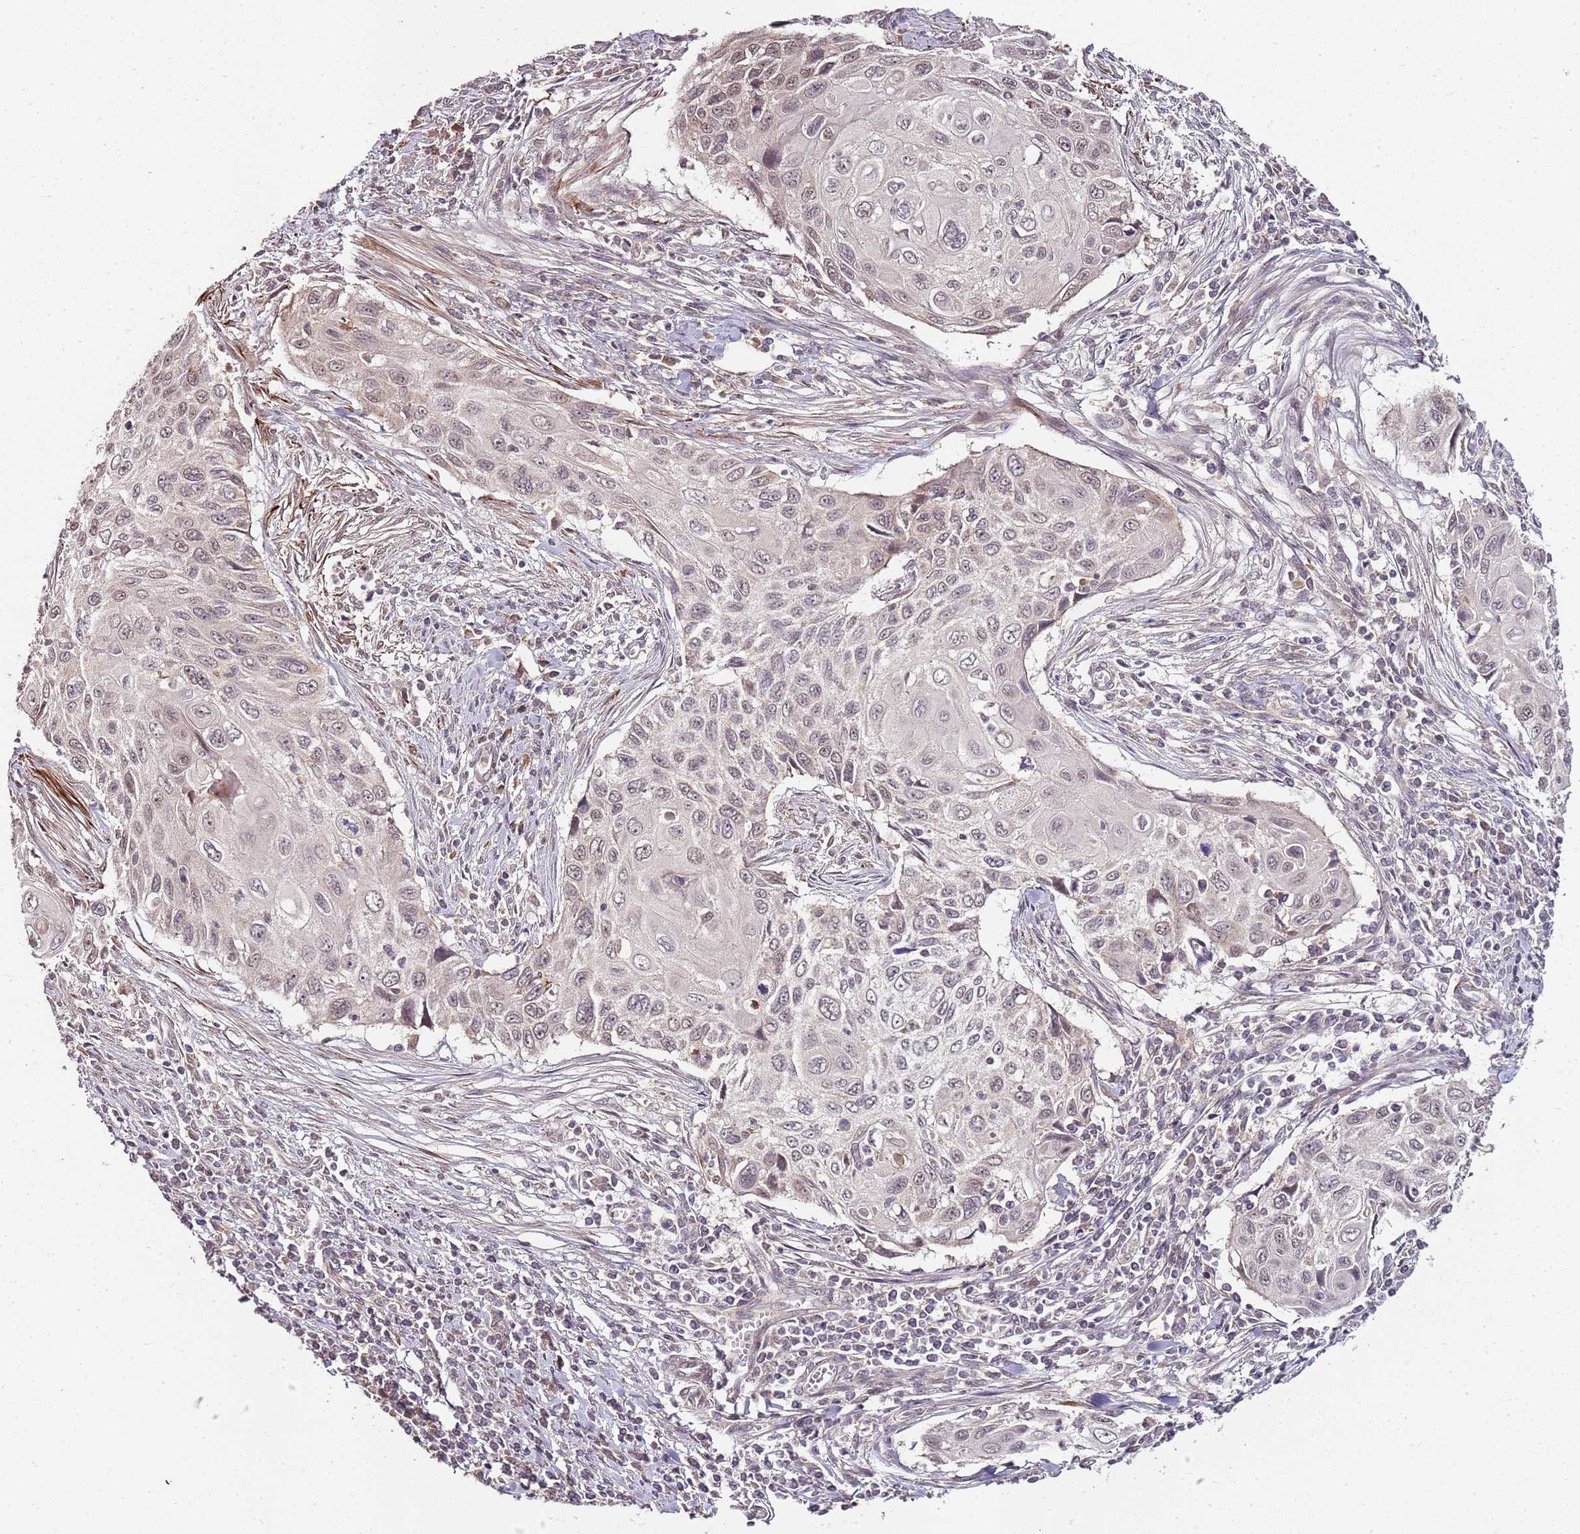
{"staining": {"intensity": "weak", "quantity": ">75%", "location": "nuclear"}, "tissue": "cervical cancer", "cell_type": "Tumor cells", "image_type": "cancer", "snomed": [{"axis": "morphology", "description": "Squamous cell carcinoma, NOS"}, {"axis": "topography", "description": "Cervix"}], "caption": "Immunohistochemistry (IHC) of cervical cancer shows low levels of weak nuclear expression in approximately >75% of tumor cells.", "gene": "LIN37", "patient": {"sex": "female", "age": 70}}